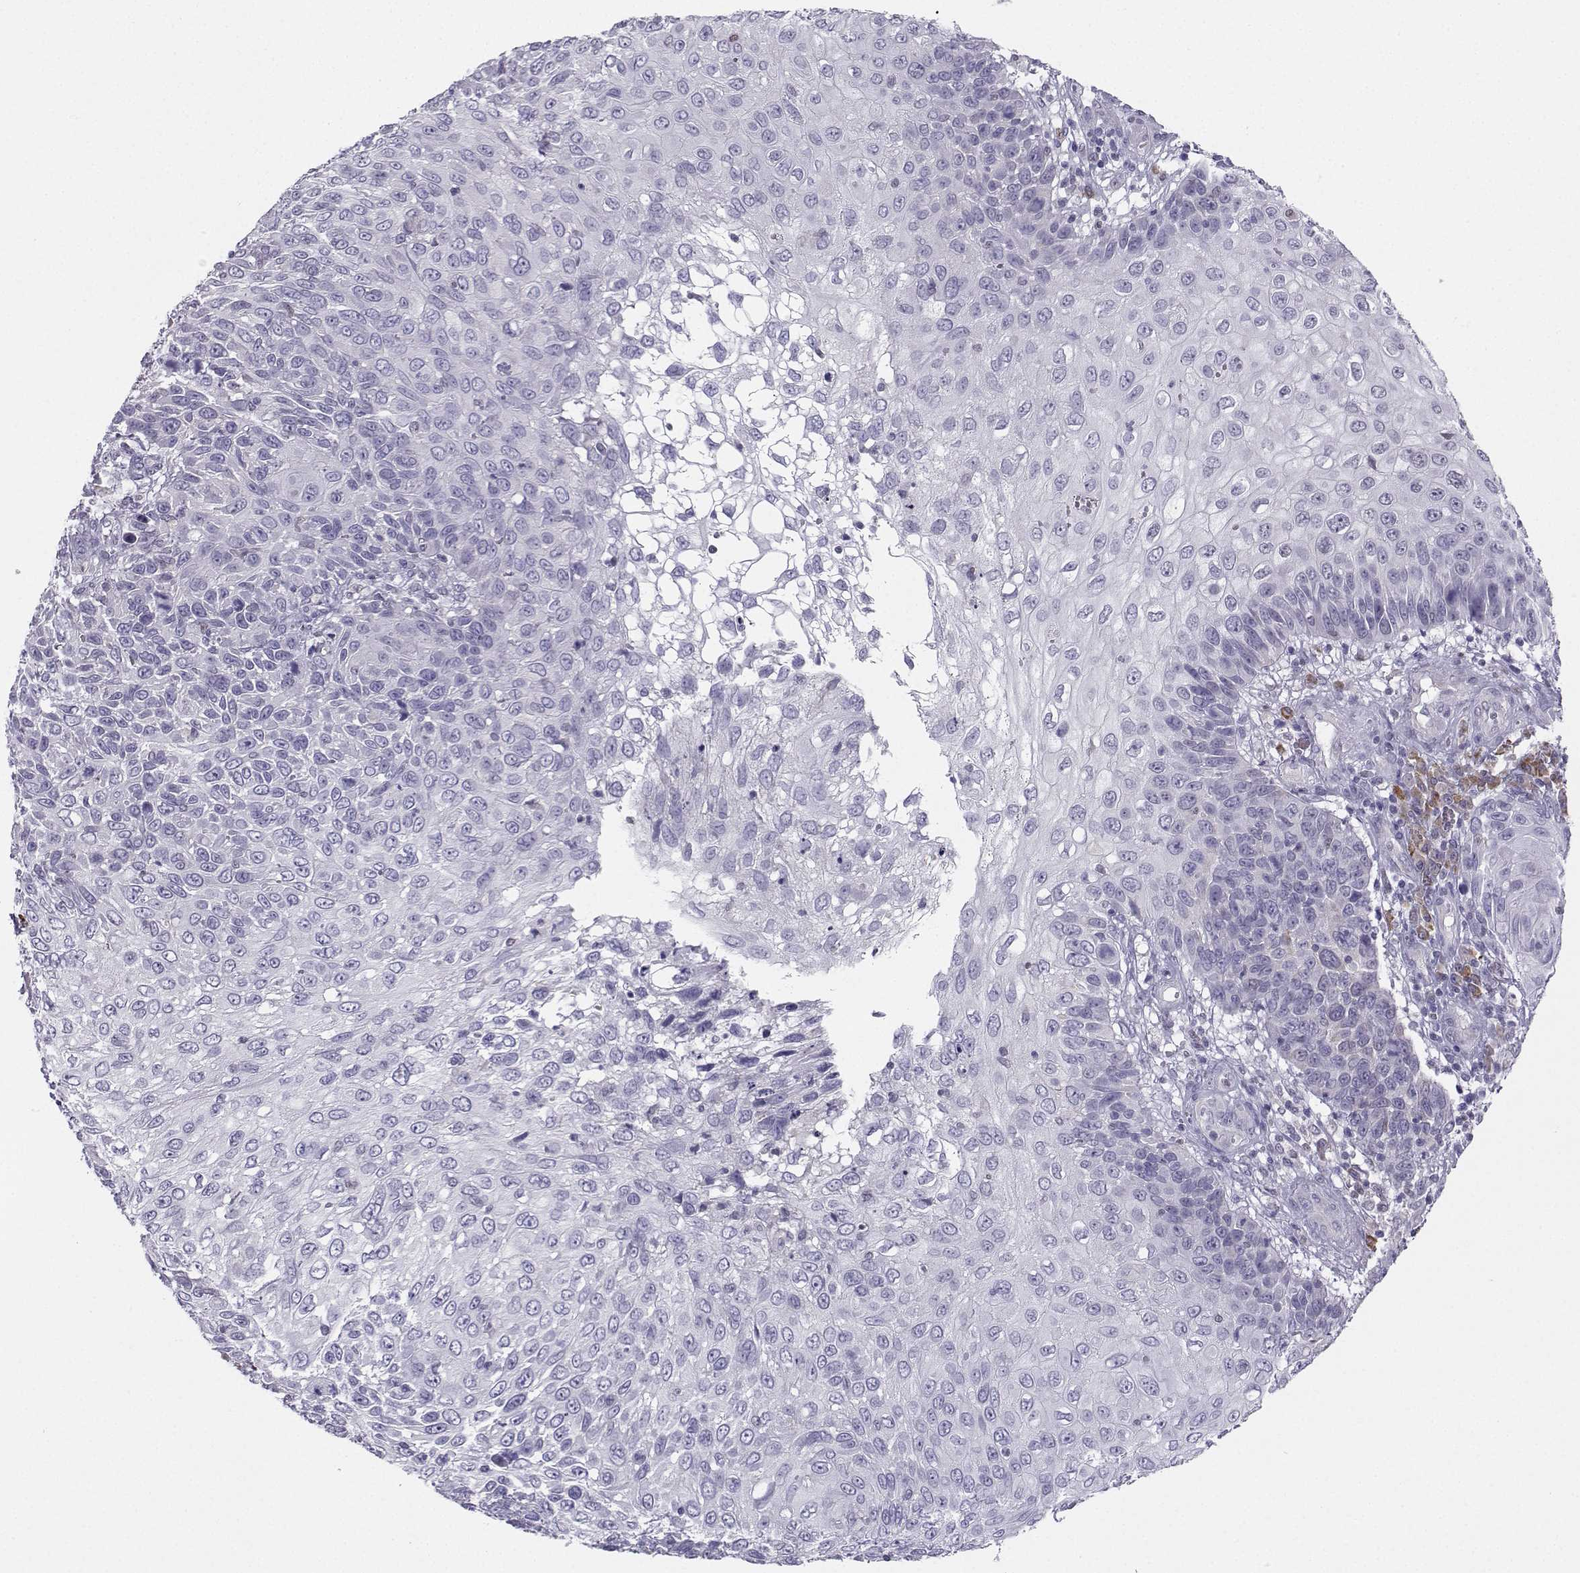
{"staining": {"intensity": "negative", "quantity": "none", "location": "none"}, "tissue": "skin cancer", "cell_type": "Tumor cells", "image_type": "cancer", "snomed": [{"axis": "morphology", "description": "Squamous cell carcinoma, NOS"}, {"axis": "topography", "description": "Skin"}], "caption": "This image is of skin cancer stained with immunohistochemistry (IHC) to label a protein in brown with the nuclei are counter-stained blue. There is no positivity in tumor cells. (Immunohistochemistry, brightfield microscopy, high magnification).", "gene": "DCLK3", "patient": {"sex": "male", "age": 92}}